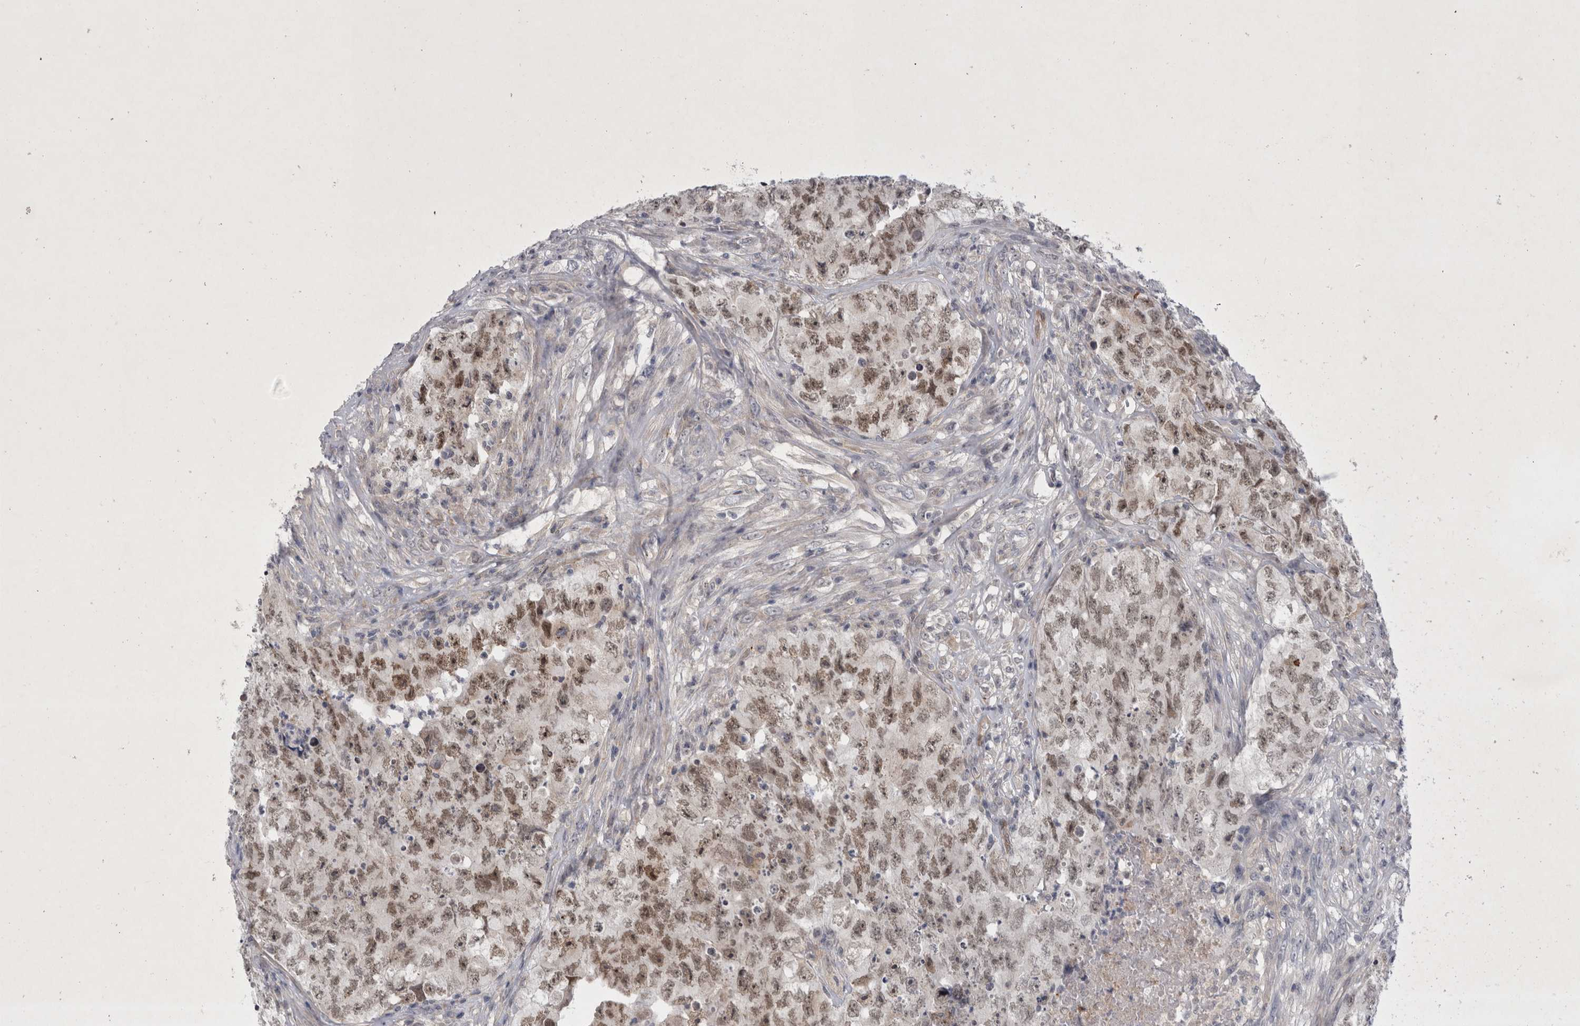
{"staining": {"intensity": "moderate", "quantity": ">75%", "location": "nuclear"}, "tissue": "testis cancer", "cell_type": "Tumor cells", "image_type": "cancer", "snomed": [{"axis": "morphology", "description": "Carcinoma, Embryonal, NOS"}, {"axis": "topography", "description": "Testis"}], "caption": "Testis cancer was stained to show a protein in brown. There is medium levels of moderate nuclear staining in approximately >75% of tumor cells.", "gene": "PARP11", "patient": {"sex": "male", "age": 32}}